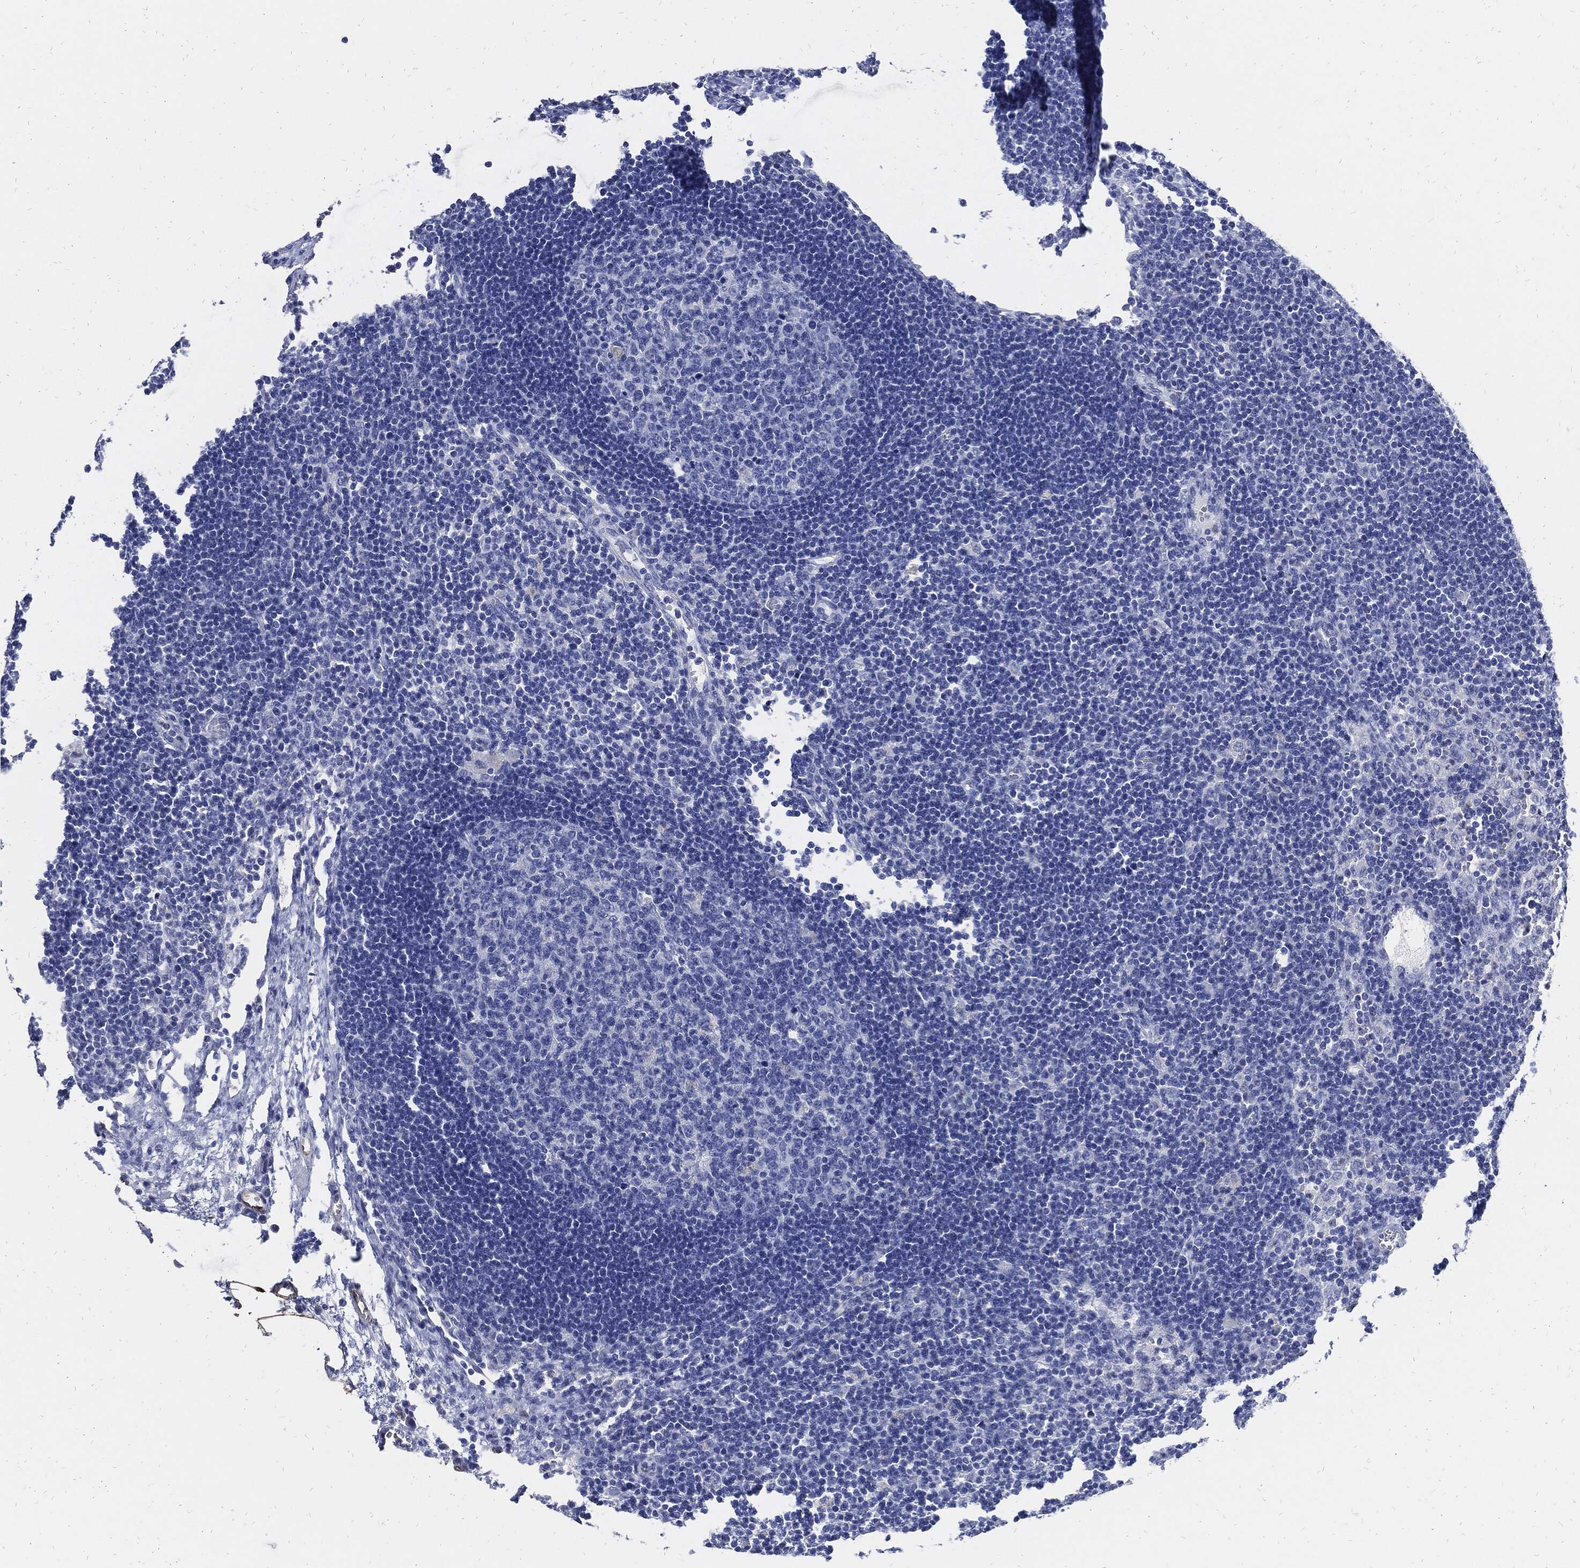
{"staining": {"intensity": "negative", "quantity": "none", "location": "none"}, "tissue": "lymph node", "cell_type": "Germinal center cells", "image_type": "normal", "snomed": [{"axis": "morphology", "description": "Normal tissue, NOS"}, {"axis": "topography", "description": "Lymph node"}], "caption": "Immunohistochemical staining of unremarkable human lymph node reveals no significant positivity in germinal center cells. The staining was performed using DAB (3,3'-diaminobenzidine) to visualize the protein expression in brown, while the nuclei were stained in blue with hematoxylin (Magnification: 20x).", "gene": "FABP4", "patient": {"sex": "female", "age": 67}}